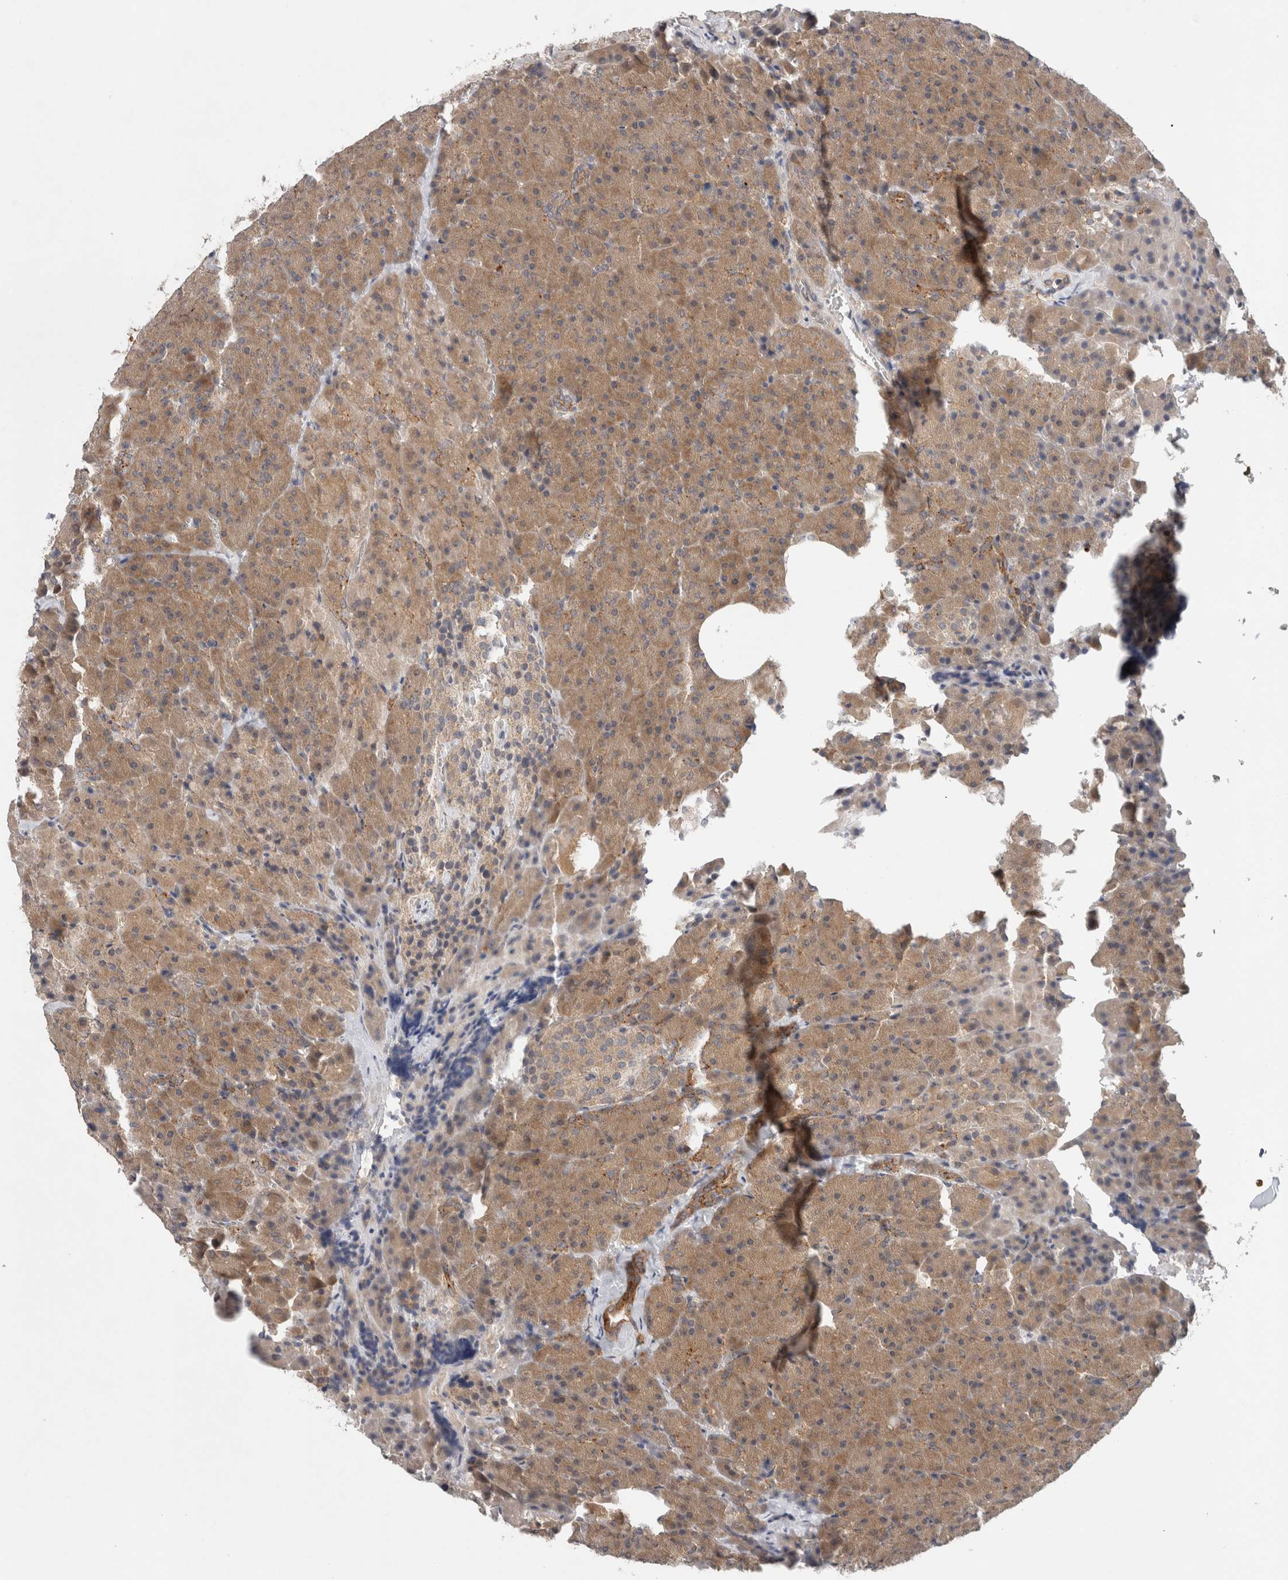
{"staining": {"intensity": "moderate", "quantity": ">75%", "location": "cytoplasmic/membranous"}, "tissue": "pancreas", "cell_type": "Exocrine glandular cells", "image_type": "normal", "snomed": [{"axis": "morphology", "description": "Normal tissue, NOS"}, {"axis": "morphology", "description": "Carcinoid, malignant, NOS"}, {"axis": "topography", "description": "Pancreas"}], "caption": "This is an image of immunohistochemistry staining of benign pancreas, which shows moderate positivity in the cytoplasmic/membranous of exocrine glandular cells.", "gene": "SGK1", "patient": {"sex": "female", "age": 35}}